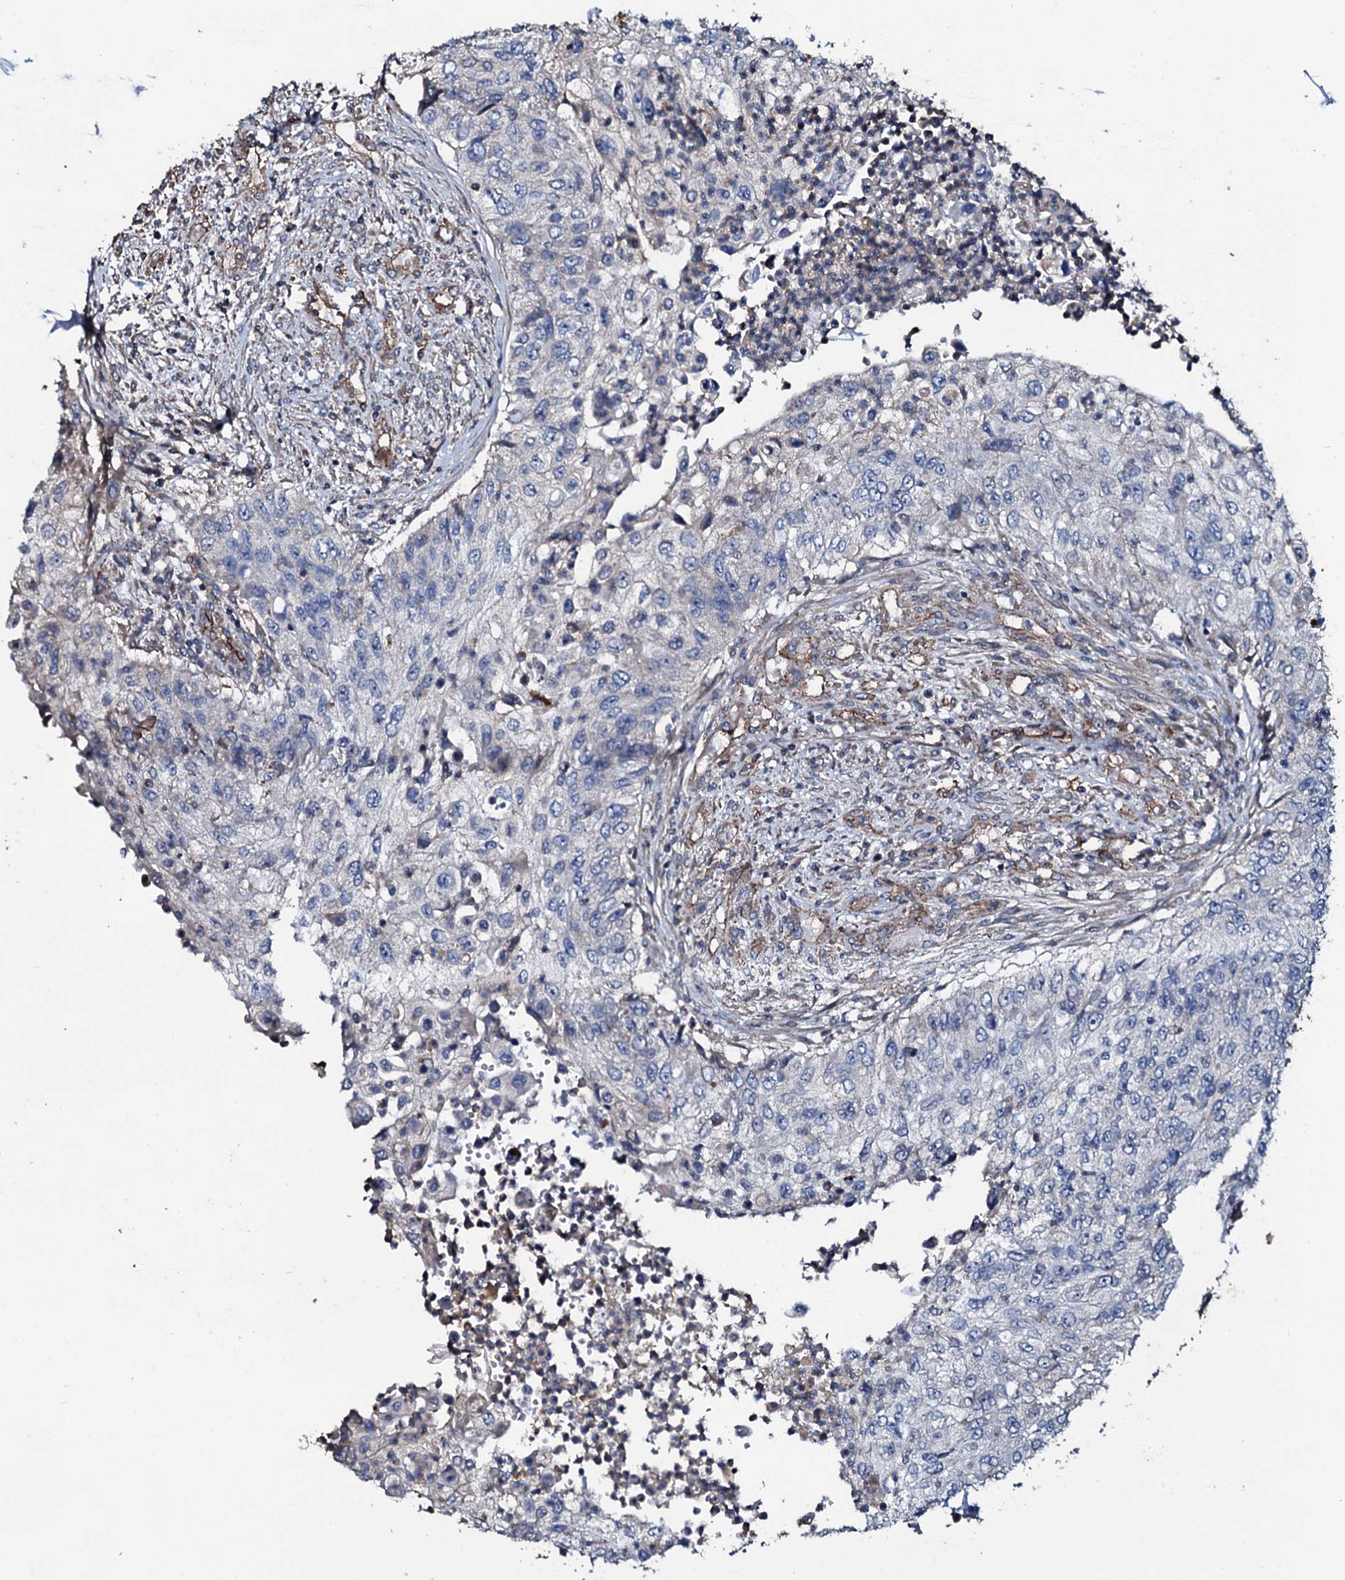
{"staining": {"intensity": "negative", "quantity": "none", "location": "none"}, "tissue": "urothelial cancer", "cell_type": "Tumor cells", "image_type": "cancer", "snomed": [{"axis": "morphology", "description": "Urothelial carcinoma, High grade"}, {"axis": "topography", "description": "Urinary bladder"}], "caption": "Urothelial cancer was stained to show a protein in brown. There is no significant positivity in tumor cells. (DAB (3,3'-diaminobenzidine) IHC visualized using brightfield microscopy, high magnification).", "gene": "DMAC2", "patient": {"sex": "female", "age": 60}}